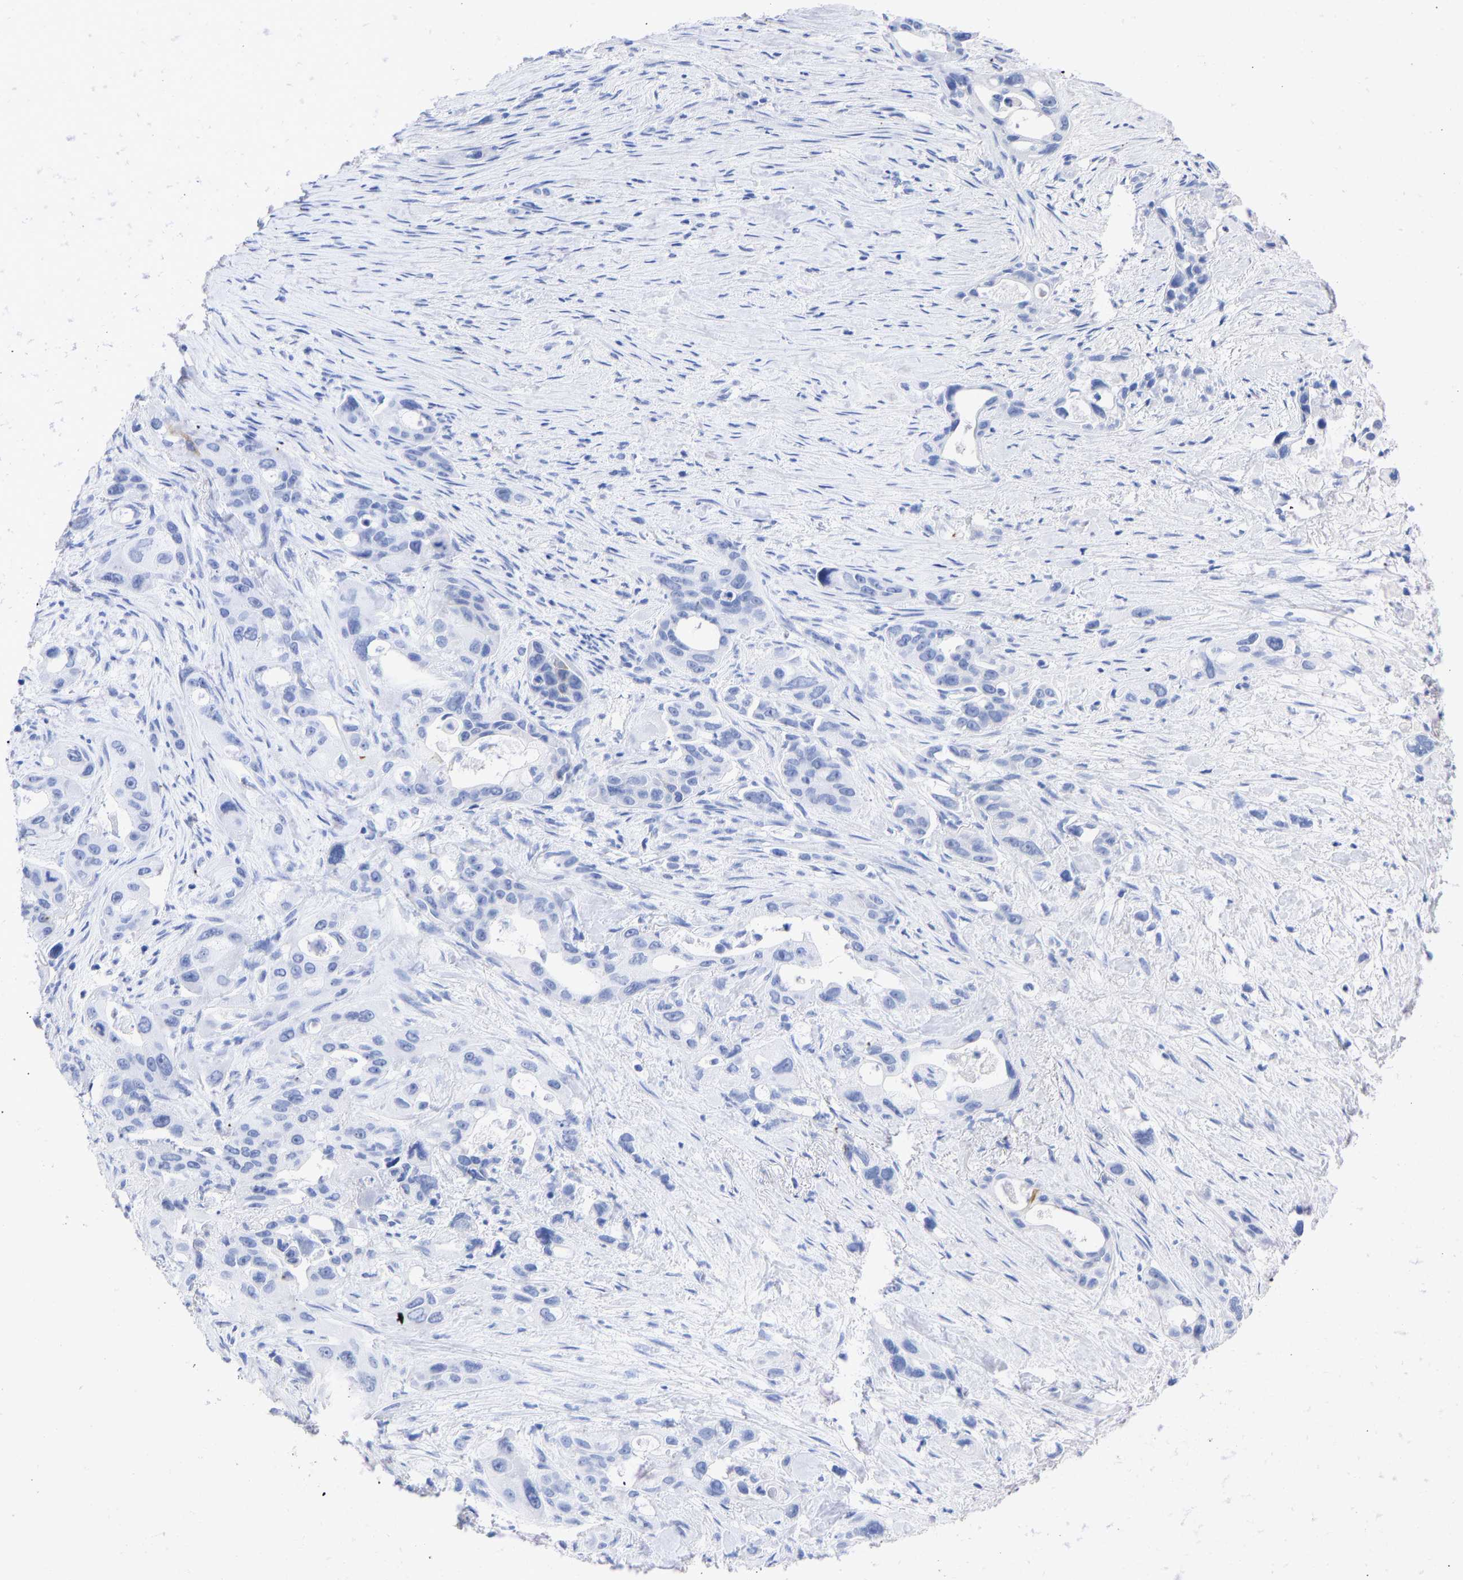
{"staining": {"intensity": "negative", "quantity": "none", "location": "none"}, "tissue": "pancreatic cancer", "cell_type": "Tumor cells", "image_type": "cancer", "snomed": [{"axis": "morphology", "description": "Adenocarcinoma, NOS"}, {"axis": "topography", "description": "Pancreas"}], "caption": "A micrograph of pancreatic cancer (adenocarcinoma) stained for a protein exhibits no brown staining in tumor cells.", "gene": "KRT1", "patient": {"sex": "male", "age": 53}}